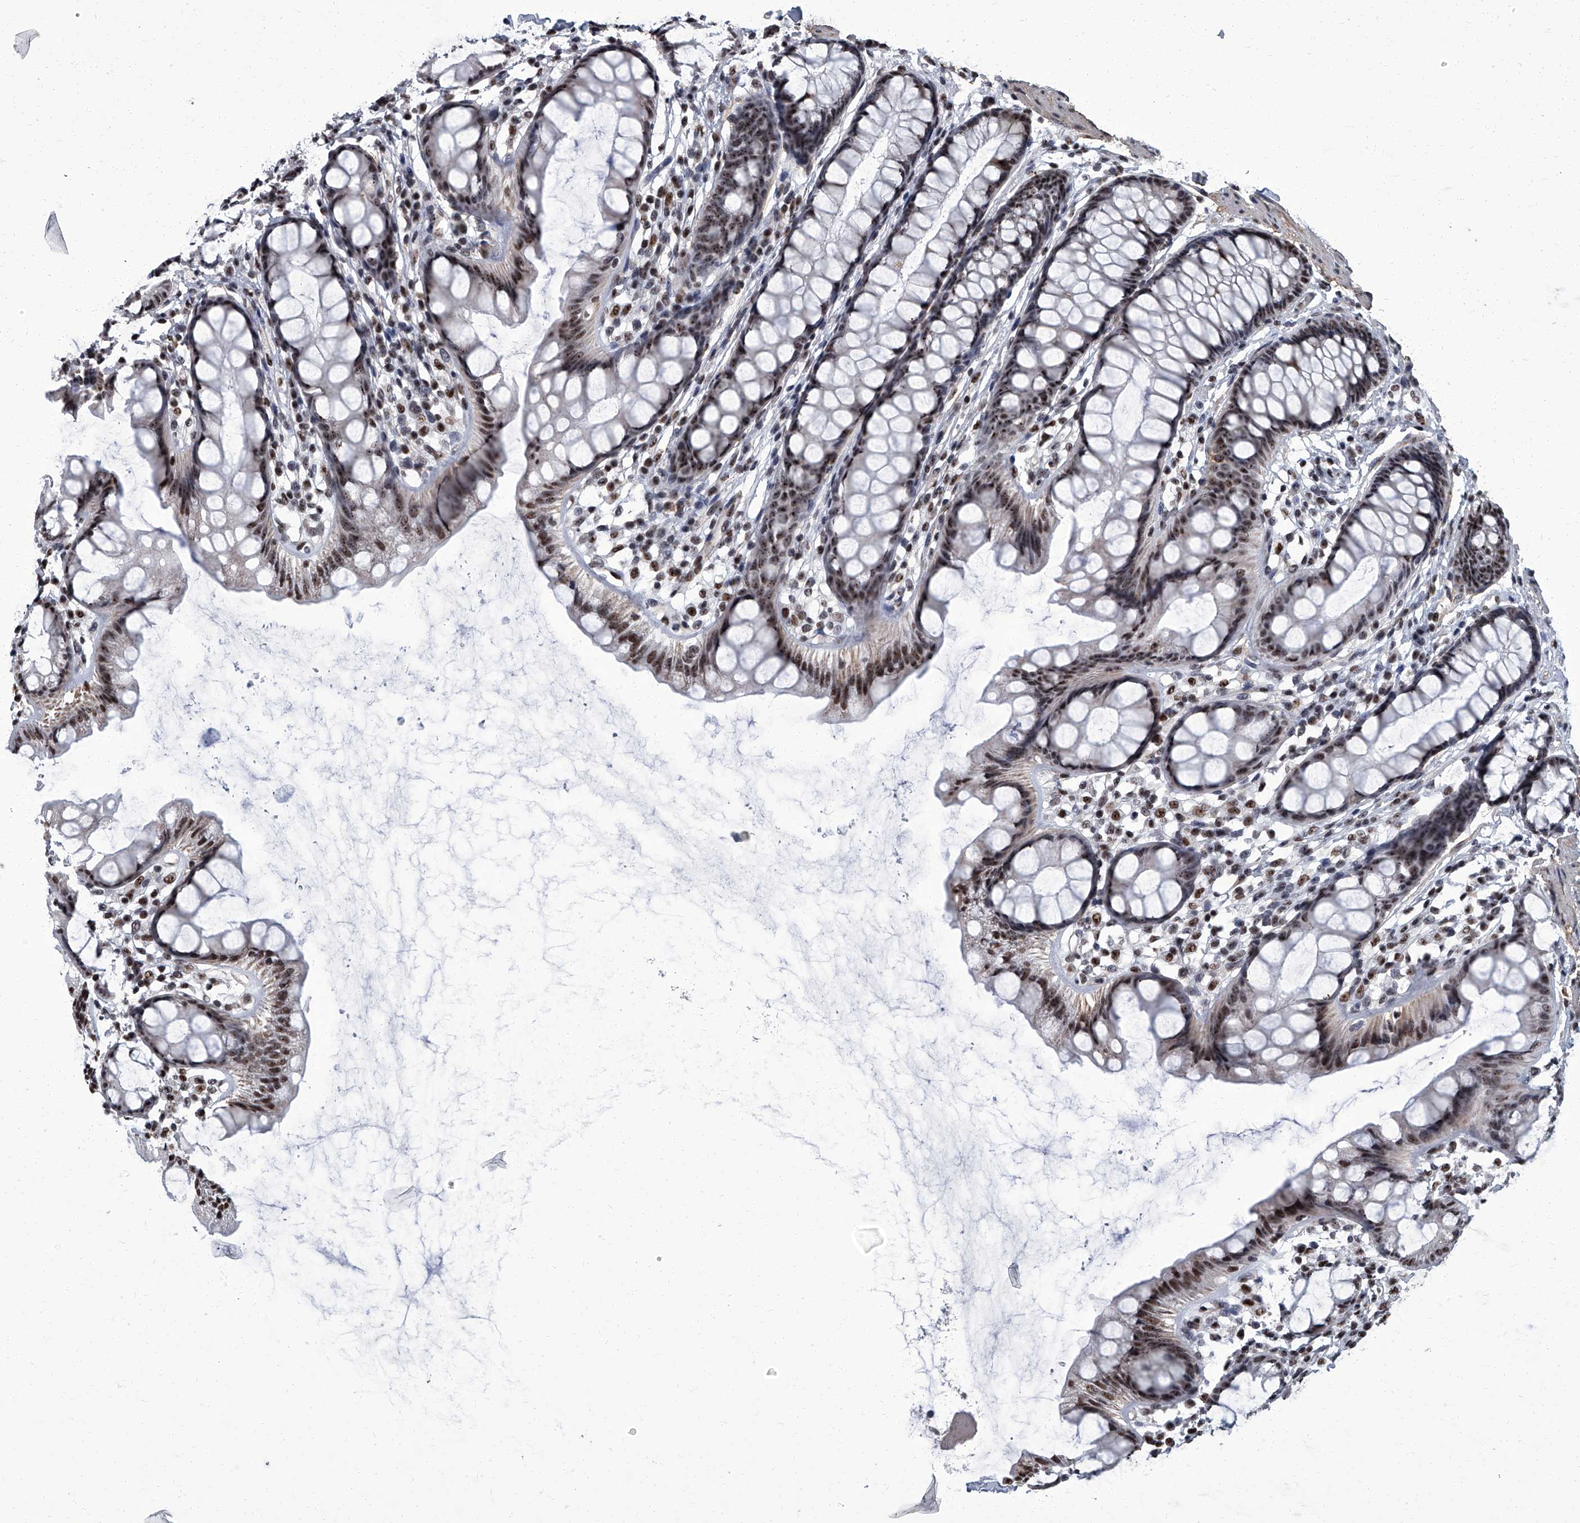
{"staining": {"intensity": "strong", "quantity": ">75%", "location": "nuclear"}, "tissue": "rectum", "cell_type": "Glandular cells", "image_type": "normal", "snomed": [{"axis": "morphology", "description": "Normal tissue, NOS"}, {"axis": "topography", "description": "Rectum"}], "caption": "Approximately >75% of glandular cells in unremarkable human rectum show strong nuclear protein expression as visualized by brown immunohistochemical staining.", "gene": "ZNF518B", "patient": {"sex": "female", "age": 65}}